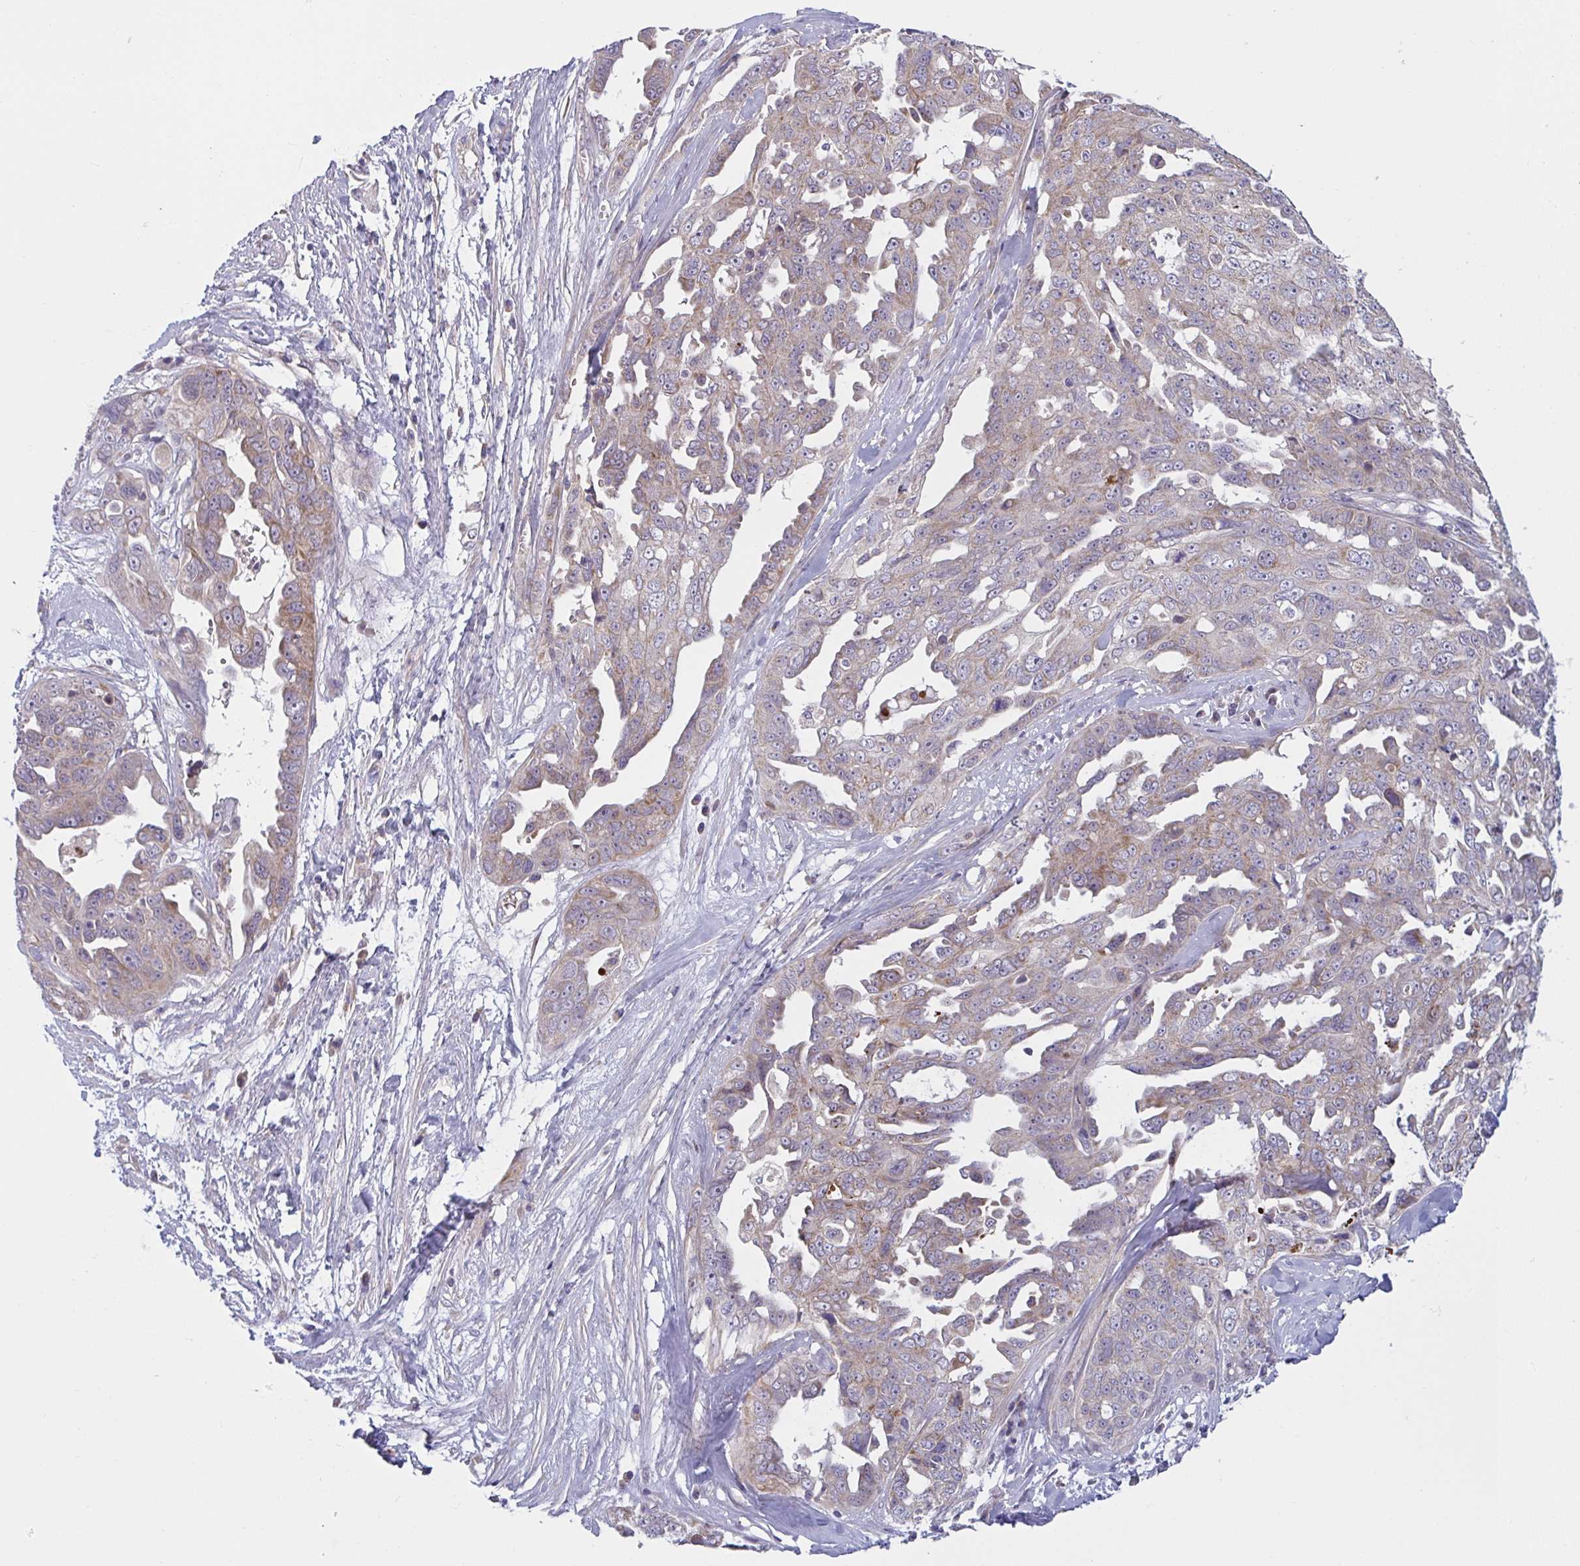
{"staining": {"intensity": "weak", "quantity": ">75%", "location": "cytoplasmic/membranous"}, "tissue": "ovarian cancer", "cell_type": "Tumor cells", "image_type": "cancer", "snomed": [{"axis": "morphology", "description": "Carcinoma, endometroid"}, {"axis": "topography", "description": "Ovary"}], "caption": "Immunohistochemical staining of human endometroid carcinoma (ovarian) displays weak cytoplasmic/membranous protein positivity in about >75% of tumor cells. (DAB = brown stain, brightfield microscopy at high magnification).", "gene": "MRPS2", "patient": {"sex": "female", "age": 70}}